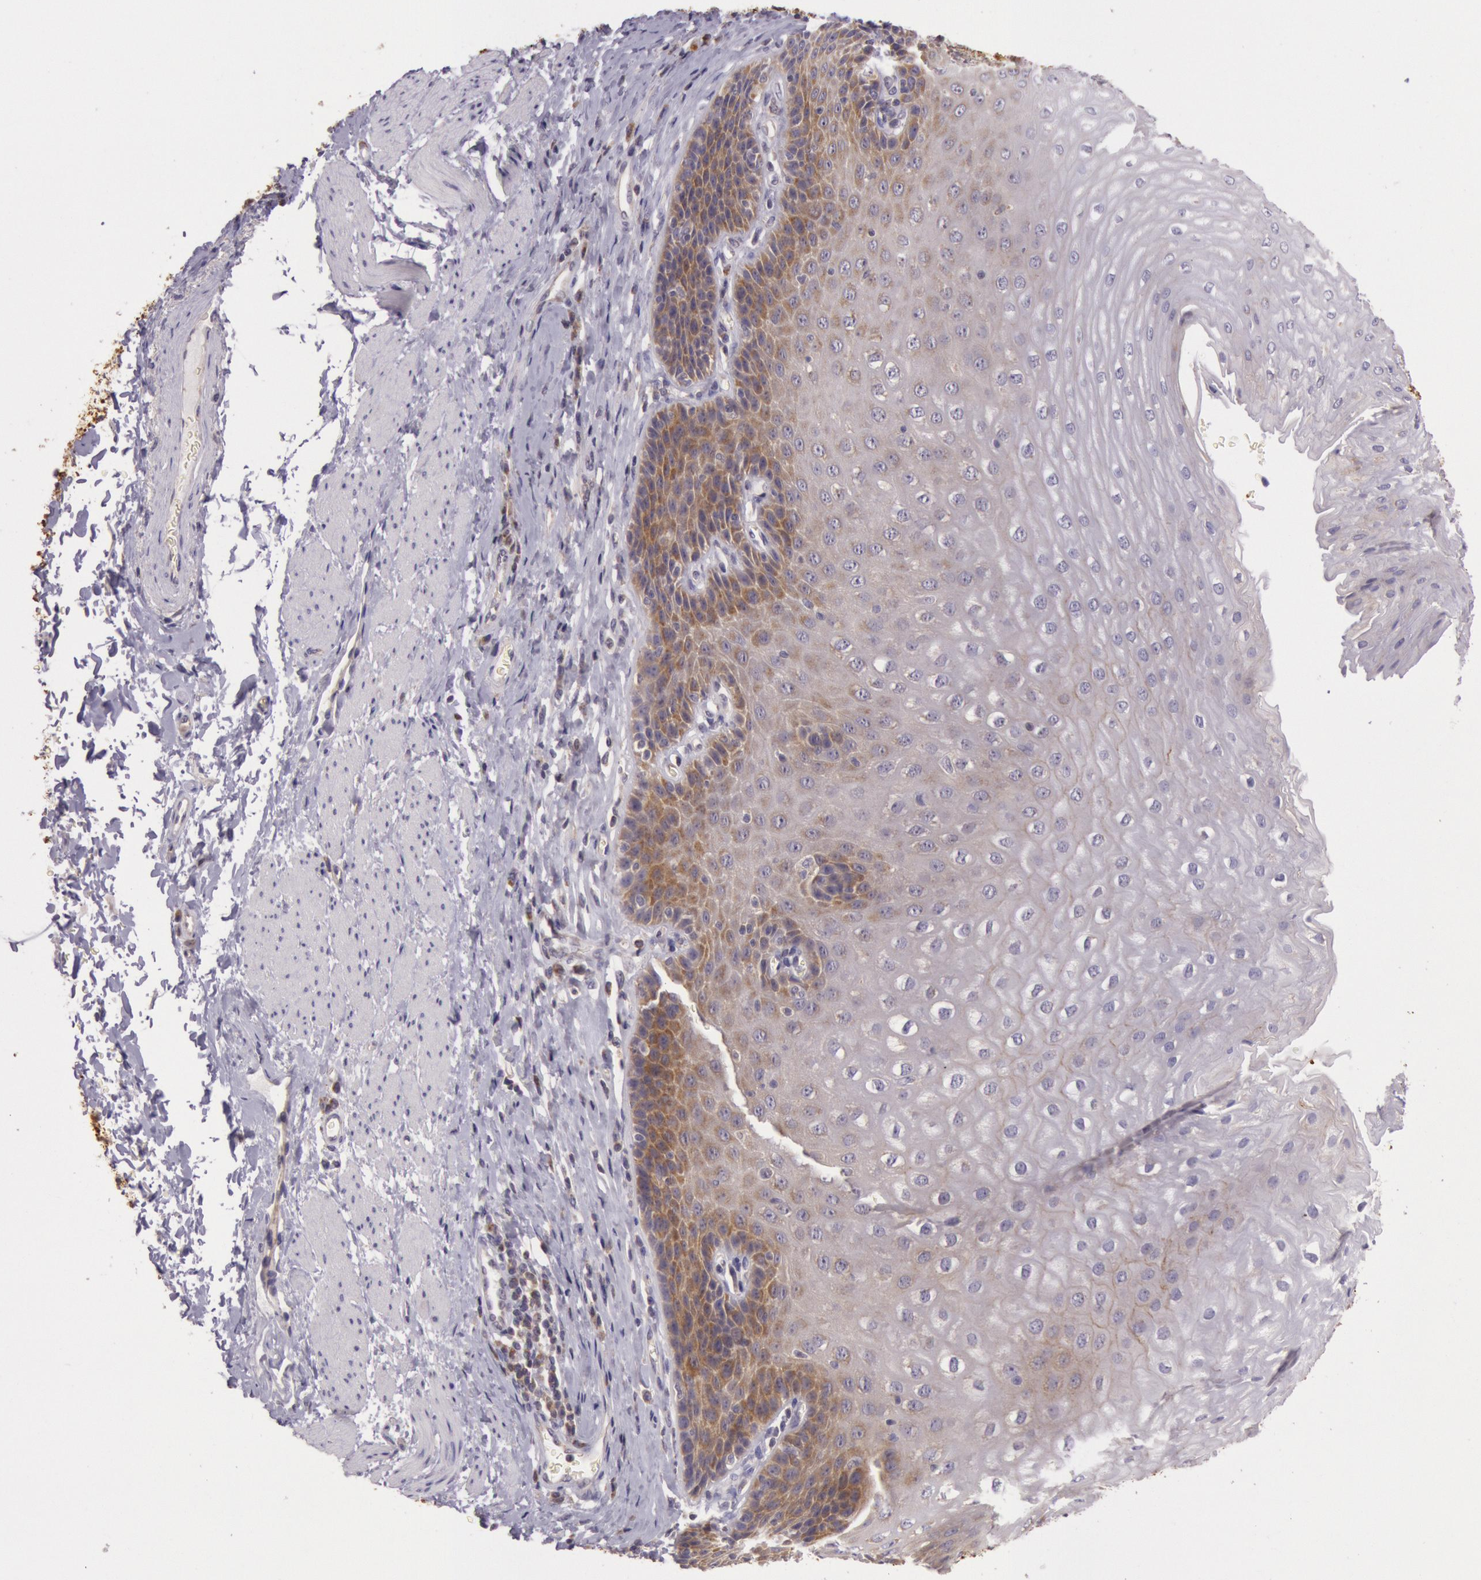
{"staining": {"intensity": "moderate", "quantity": "25%-75%", "location": "cytoplasmic/membranous"}, "tissue": "esophagus", "cell_type": "Squamous epithelial cells", "image_type": "normal", "snomed": [{"axis": "morphology", "description": "Normal tissue, NOS"}, {"axis": "topography", "description": "Esophagus"}], "caption": "A histopathology image of esophagus stained for a protein displays moderate cytoplasmic/membranous brown staining in squamous epithelial cells.", "gene": "CDK16", "patient": {"sex": "female", "age": 61}}